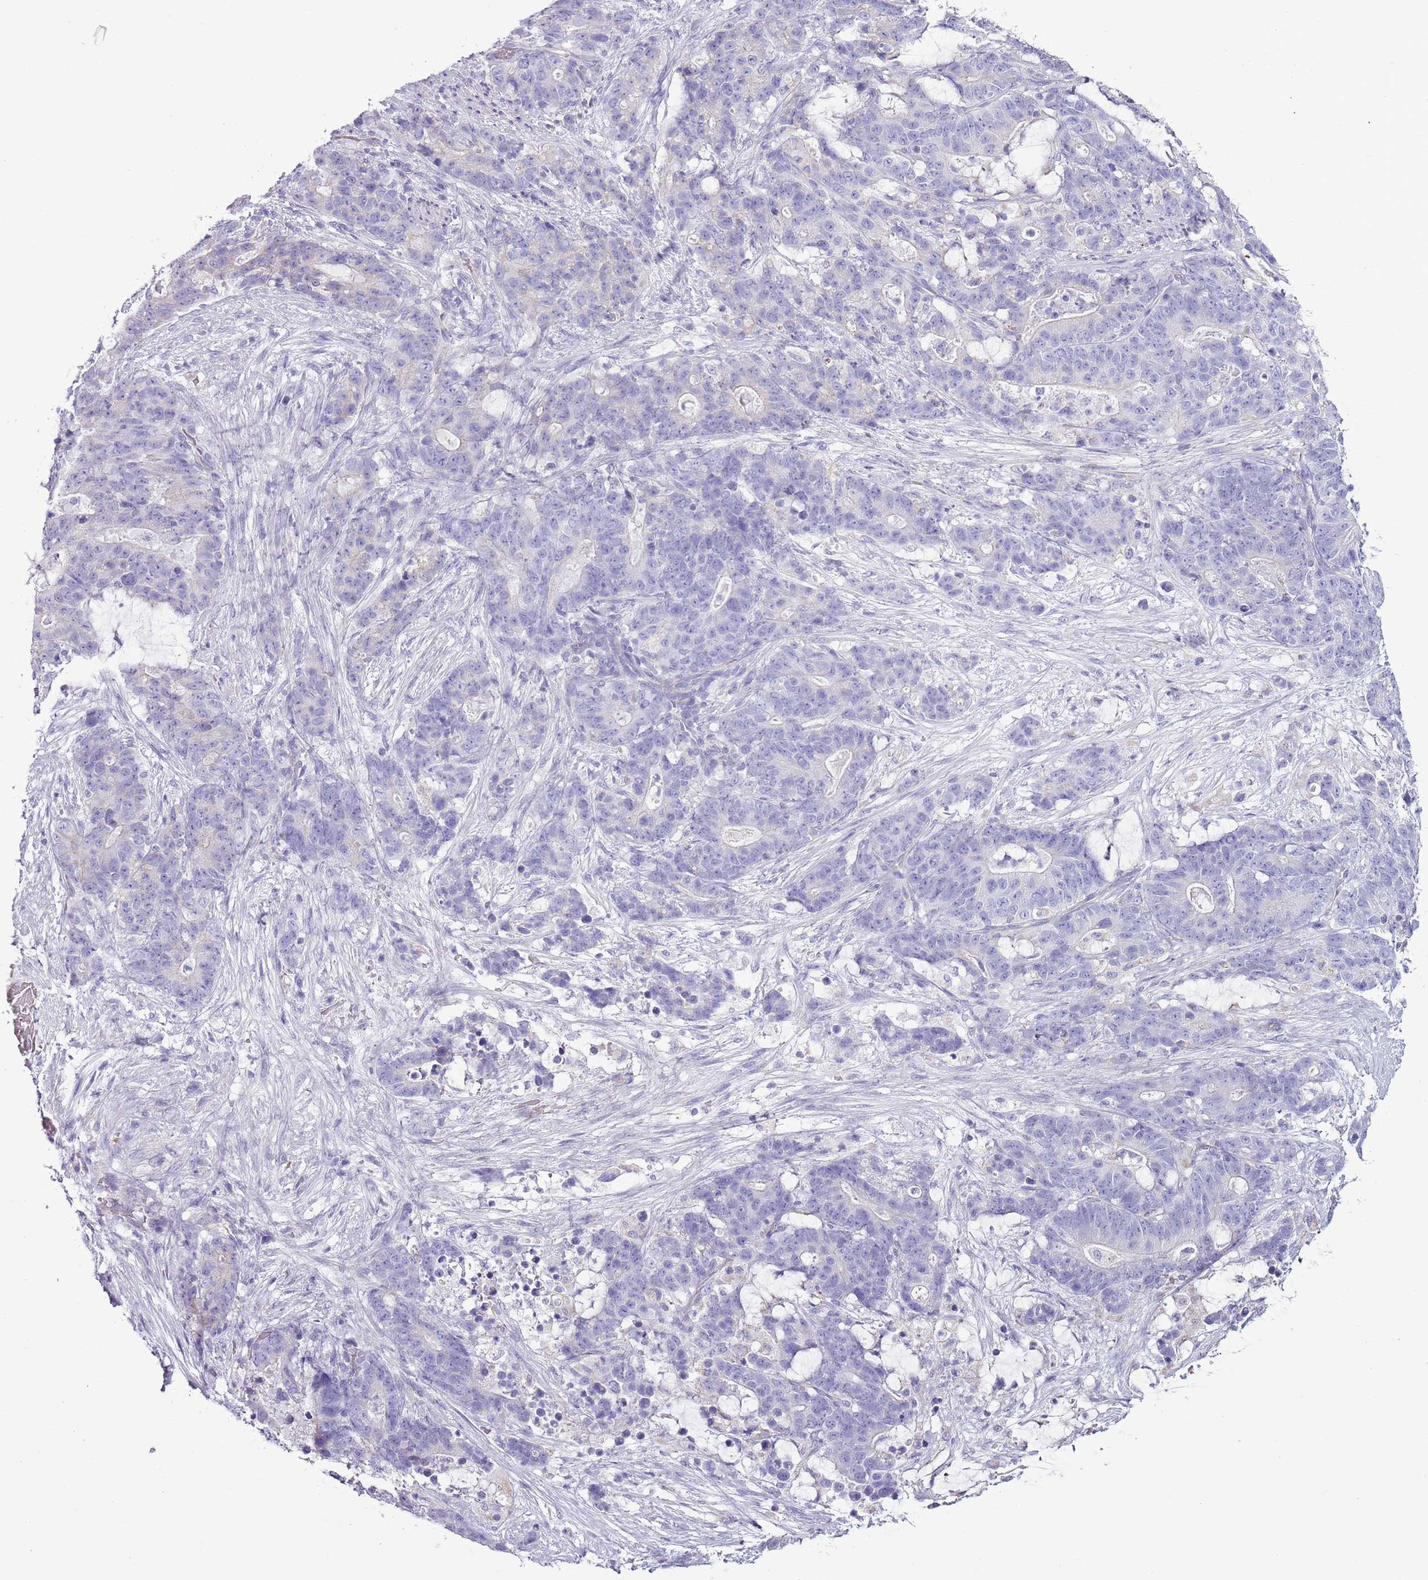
{"staining": {"intensity": "negative", "quantity": "none", "location": "none"}, "tissue": "stomach cancer", "cell_type": "Tumor cells", "image_type": "cancer", "snomed": [{"axis": "morphology", "description": "Adenocarcinoma, NOS"}, {"axis": "topography", "description": "Stomach"}], "caption": "This is an immunohistochemistry (IHC) histopathology image of human stomach cancer. There is no expression in tumor cells.", "gene": "SLC23A1", "patient": {"sex": "female", "age": 76}}